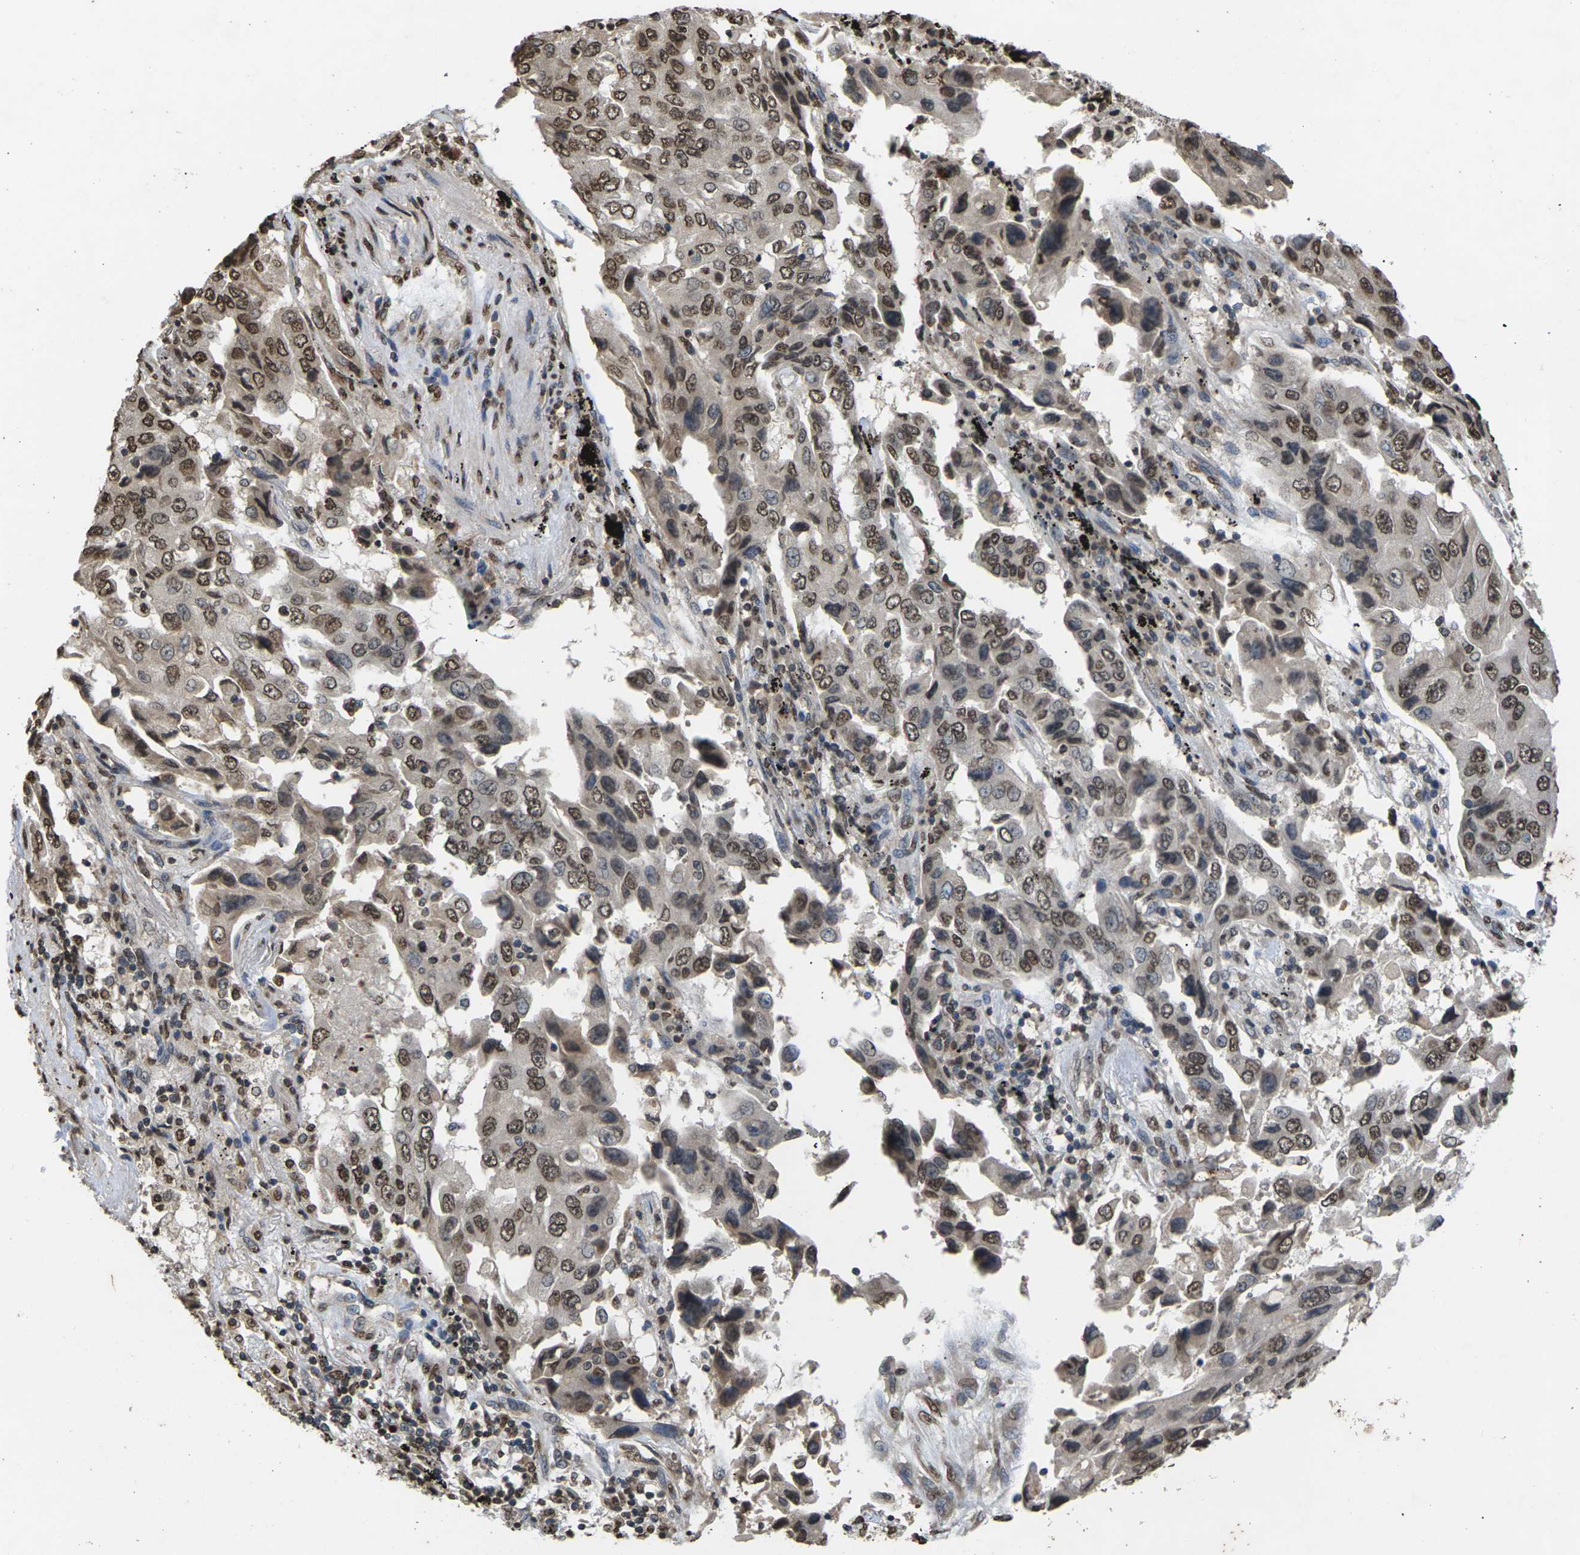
{"staining": {"intensity": "moderate", "quantity": ">75%", "location": "nuclear"}, "tissue": "lung cancer", "cell_type": "Tumor cells", "image_type": "cancer", "snomed": [{"axis": "morphology", "description": "Adenocarcinoma, NOS"}, {"axis": "topography", "description": "Lung"}], "caption": "Moderate nuclear staining is identified in approximately >75% of tumor cells in lung adenocarcinoma. The protein is stained brown, and the nuclei are stained in blue (DAB IHC with brightfield microscopy, high magnification).", "gene": "EMSY", "patient": {"sex": "female", "age": 65}}